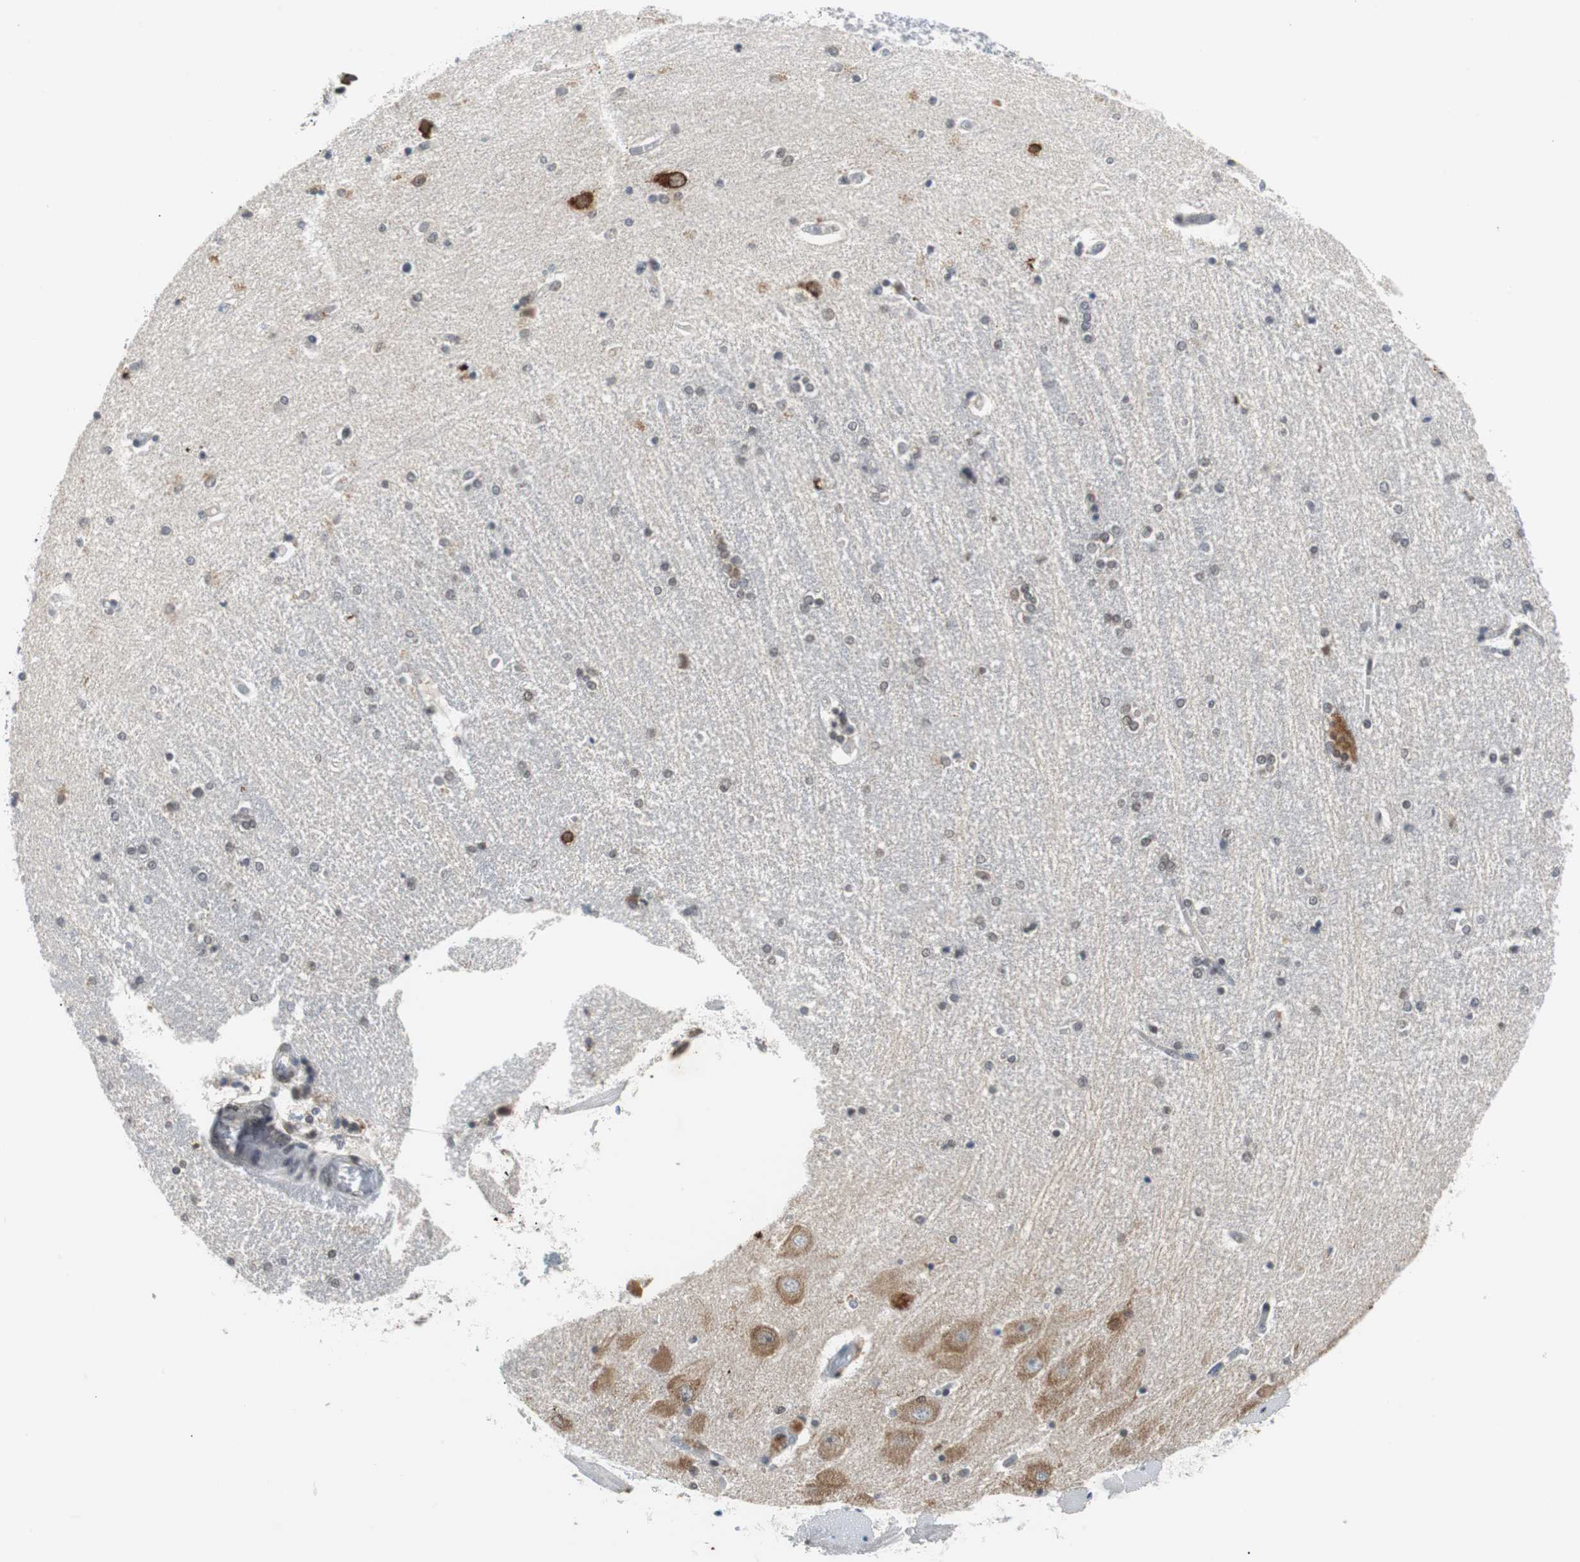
{"staining": {"intensity": "moderate", "quantity": "25%-75%", "location": "nuclear"}, "tissue": "hippocampus", "cell_type": "Glial cells", "image_type": "normal", "snomed": [{"axis": "morphology", "description": "Normal tissue, NOS"}, {"axis": "topography", "description": "Hippocampus"}], "caption": "Moderate nuclear staining is appreciated in about 25%-75% of glial cells in unremarkable hippocampus. (IHC, brightfield microscopy, high magnification).", "gene": "SIRT1", "patient": {"sex": "female", "age": 54}}